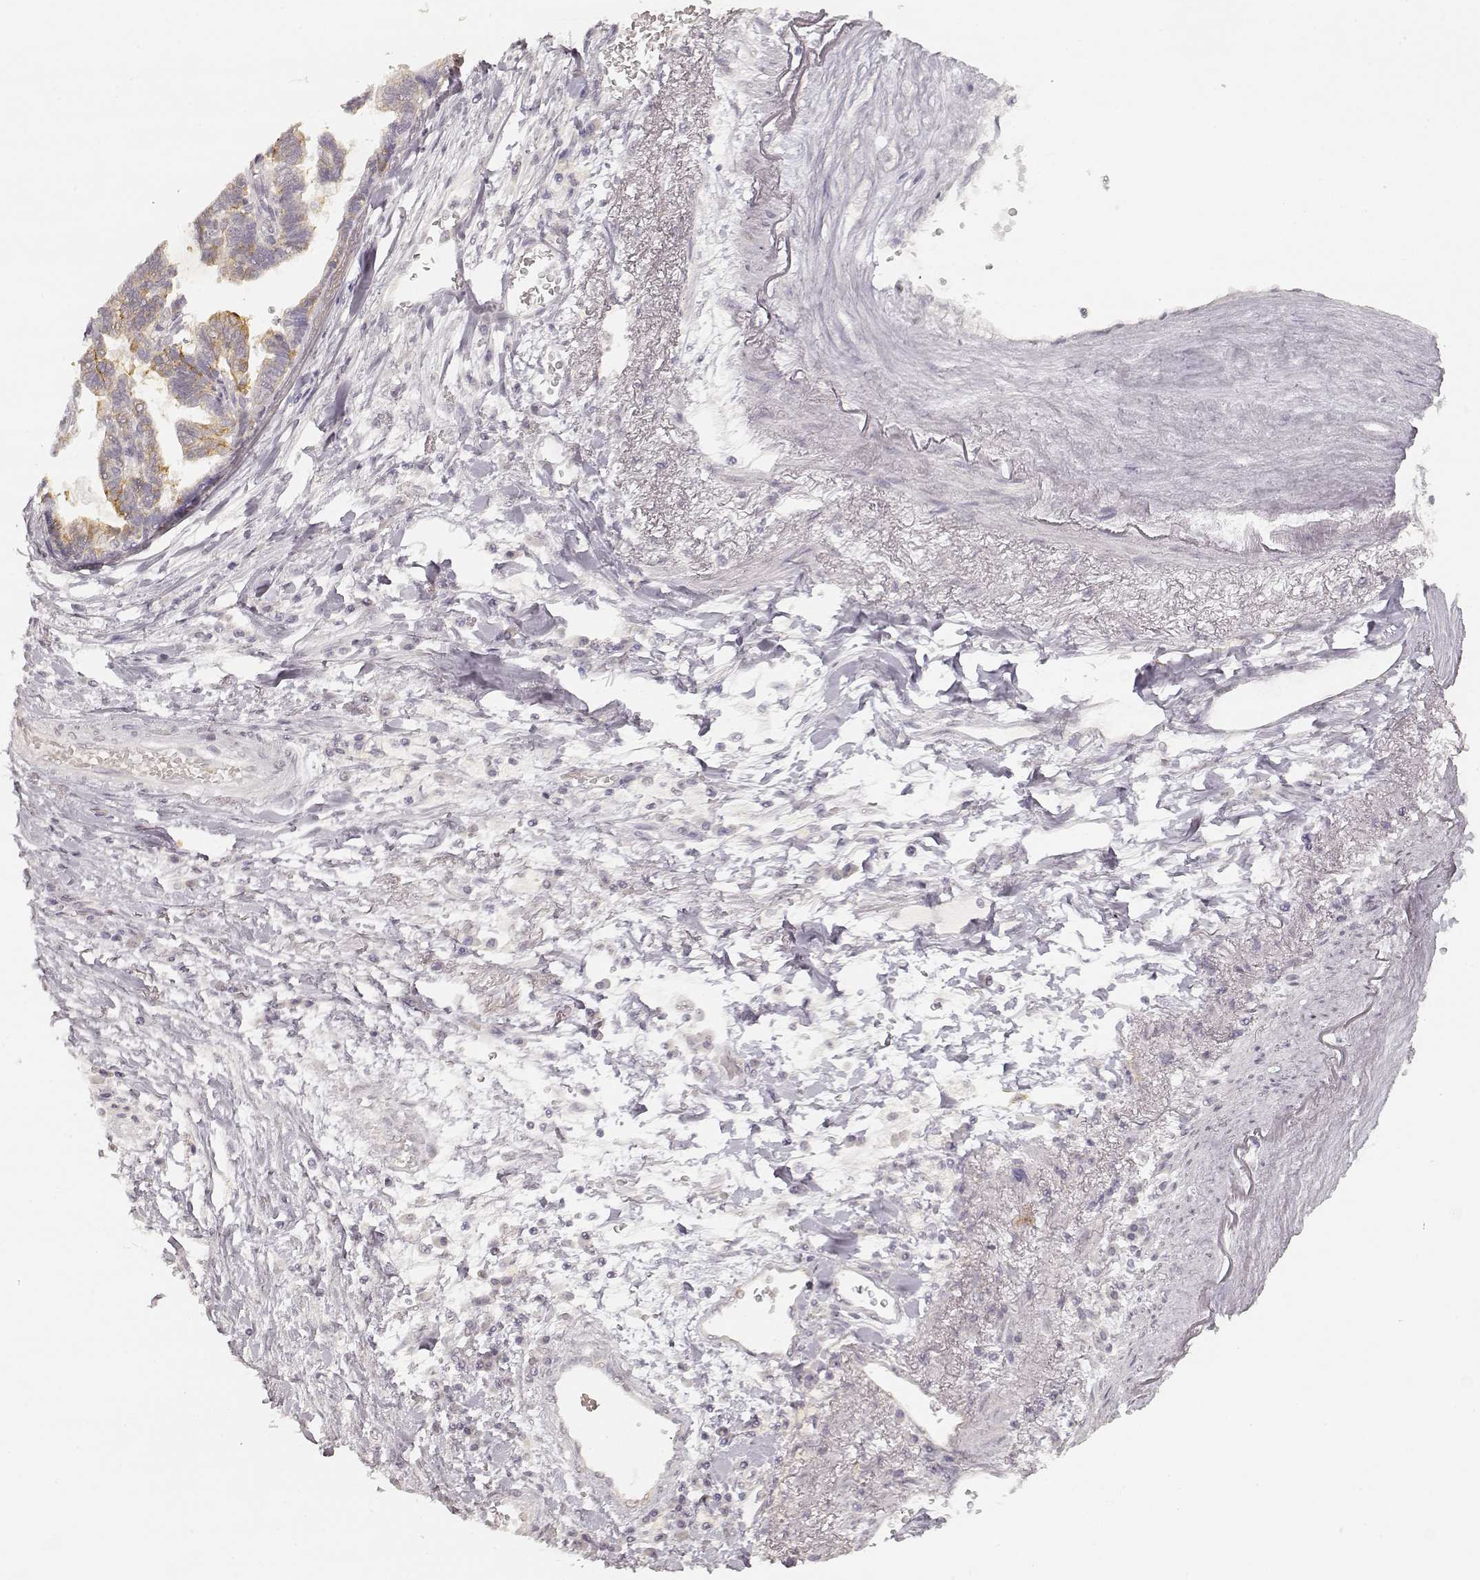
{"staining": {"intensity": "strong", "quantity": "<25%", "location": "cytoplasmic/membranous"}, "tissue": "stomach cancer", "cell_type": "Tumor cells", "image_type": "cancer", "snomed": [{"axis": "morphology", "description": "Adenocarcinoma, NOS"}, {"axis": "topography", "description": "Stomach"}], "caption": "Stomach cancer (adenocarcinoma) stained with a brown dye reveals strong cytoplasmic/membranous positive positivity in about <25% of tumor cells.", "gene": "LAMC2", "patient": {"sex": "male", "age": 83}}